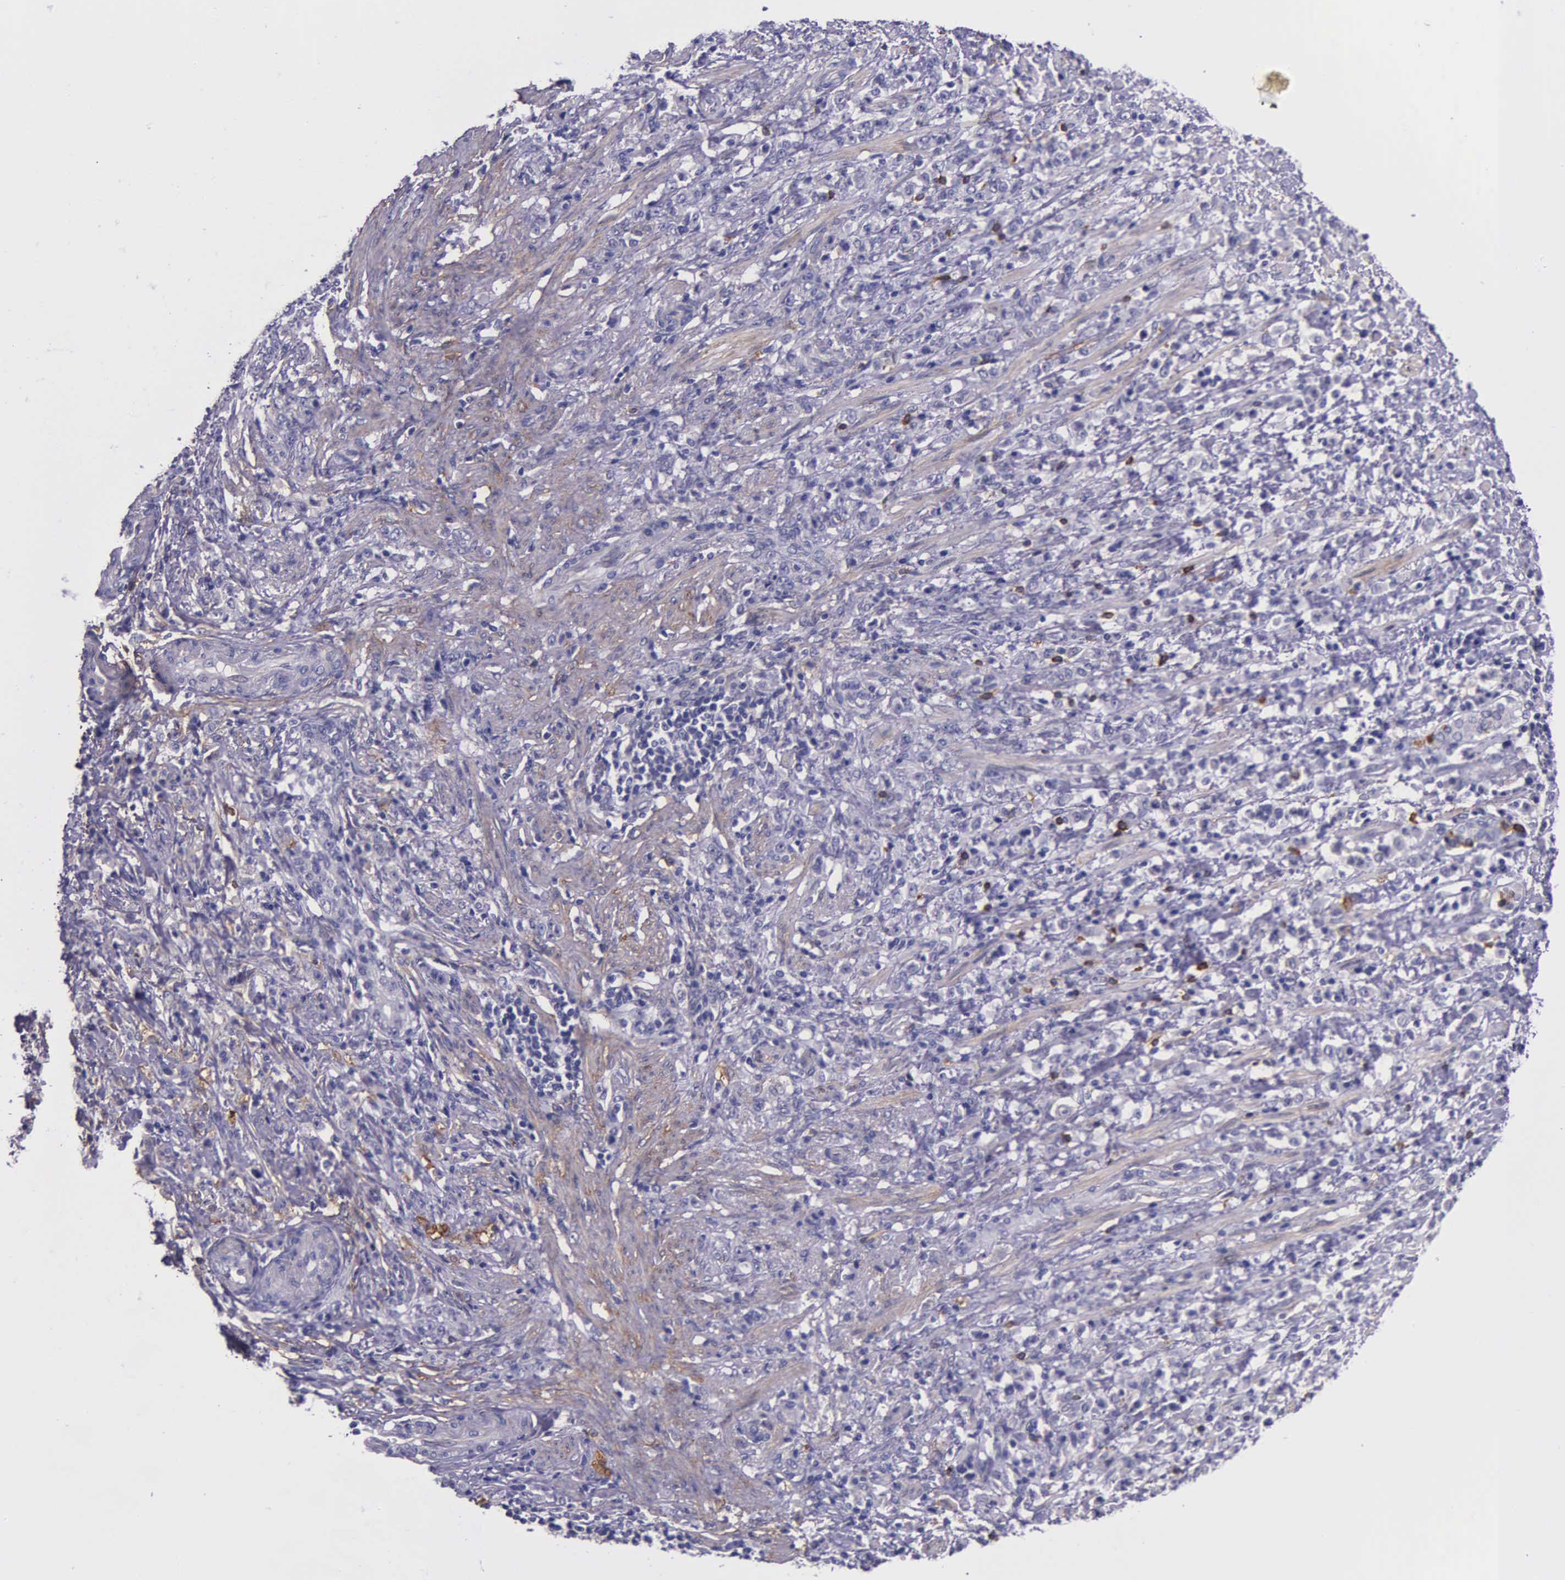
{"staining": {"intensity": "negative", "quantity": "none", "location": "none"}, "tissue": "stomach cancer", "cell_type": "Tumor cells", "image_type": "cancer", "snomed": [{"axis": "morphology", "description": "Adenocarcinoma, NOS"}, {"axis": "topography", "description": "Stomach, lower"}], "caption": "Tumor cells show no significant expression in stomach cancer.", "gene": "AHNAK2", "patient": {"sex": "male", "age": 88}}